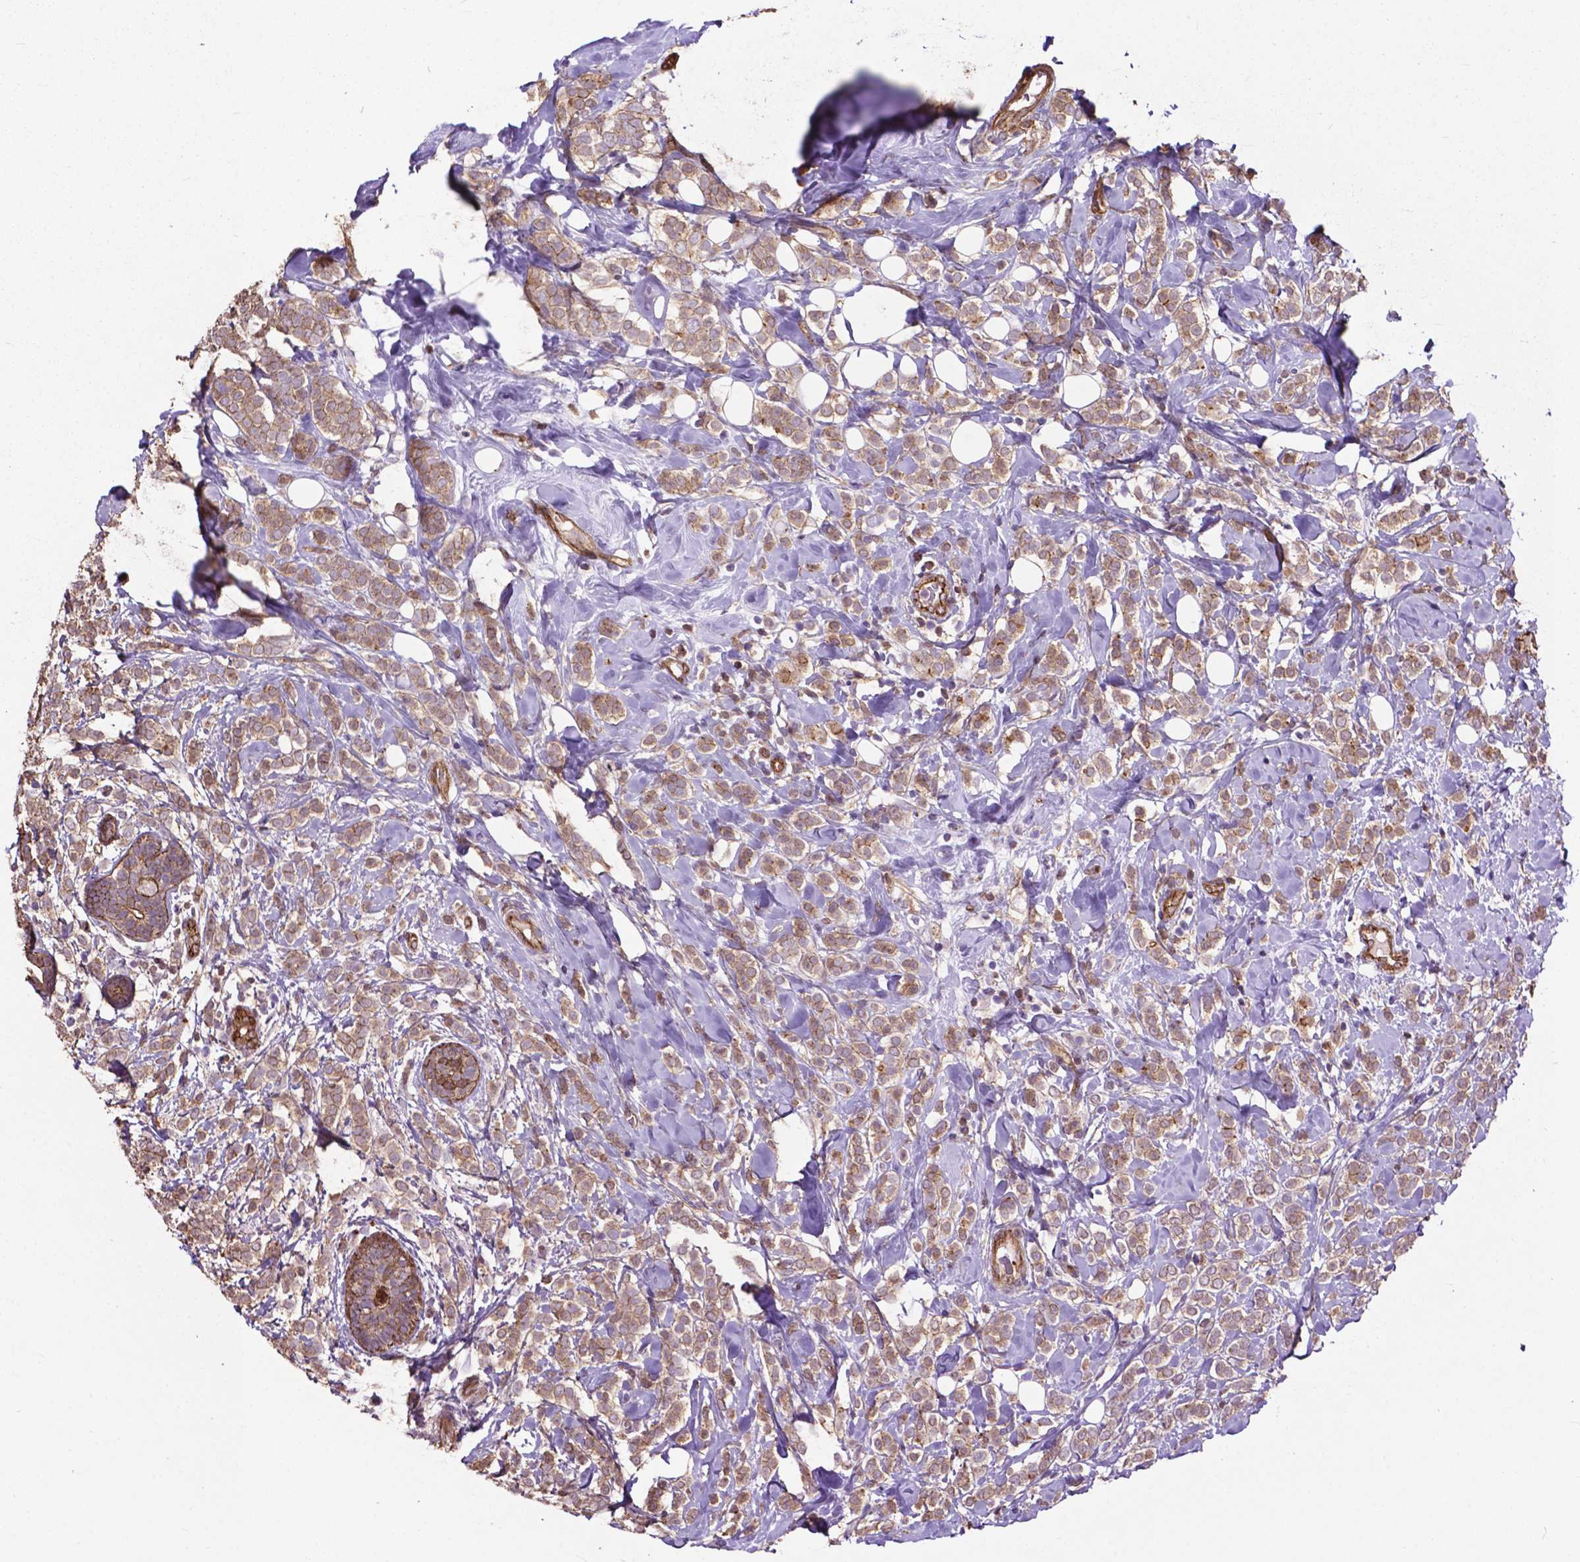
{"staining": {"intensity": "weak", "quantity": ">75%", "location": "cytoplasmic/membranous"}, "tissue": "breast cancer", "cell_type": "Tumor cells", "image_type": "cancer", "snomed": [{"axis": "morphology", "description": "Lobular carcinoma"}, {"axis": "topography", "description": "Breast"}], "caption": "Lobular carcinoma (breast) was stained to show a protein in brown. There is low levels of weak cytoplasmic/membranous positivity in approximately >75% of tumor cells.", "gene": "PDLIM1", "patient": {"sex": "female", "age": 49}}